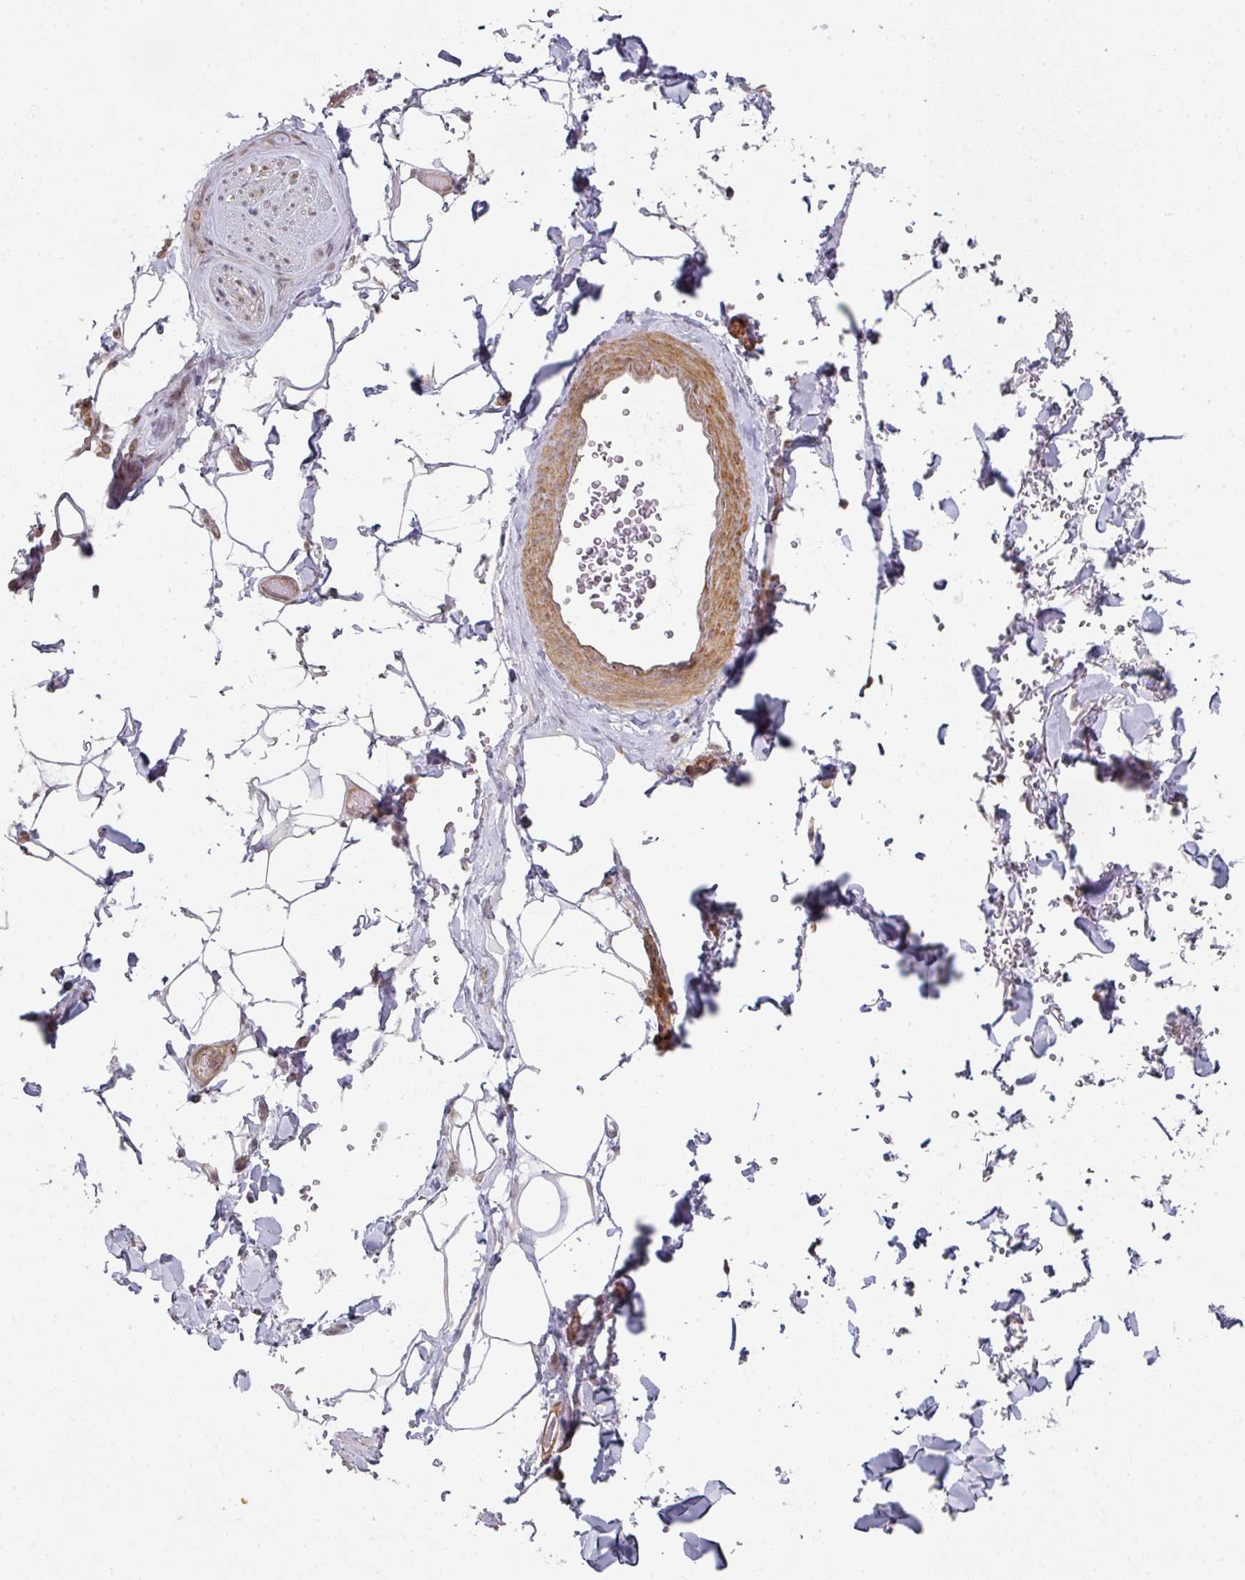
{"staining": {"intensity": "negative", "quantity": "none", "location": "none"}, "tissue": "adipose tissue", "cell_type": "Adipocytes", "image_type": "normal", "snomed": [{"axis": "morphology", "description": "Normal tissue, NOS"}, {"axis": "topography", "description": "Rectum"}, {"axis": "topography", "description": "Peripheral nerve tissue"}], "caption": "Immunohistochemical staining of benign human adipose tissue reveals no significant staining in adipocytes. (DAB (3,3'-diaminobenzidine) IHC visualized using brightfield microscopy, high magnification).", "gene": "PSME3IP1", "patient": {"sex": "female", "age": 69}}